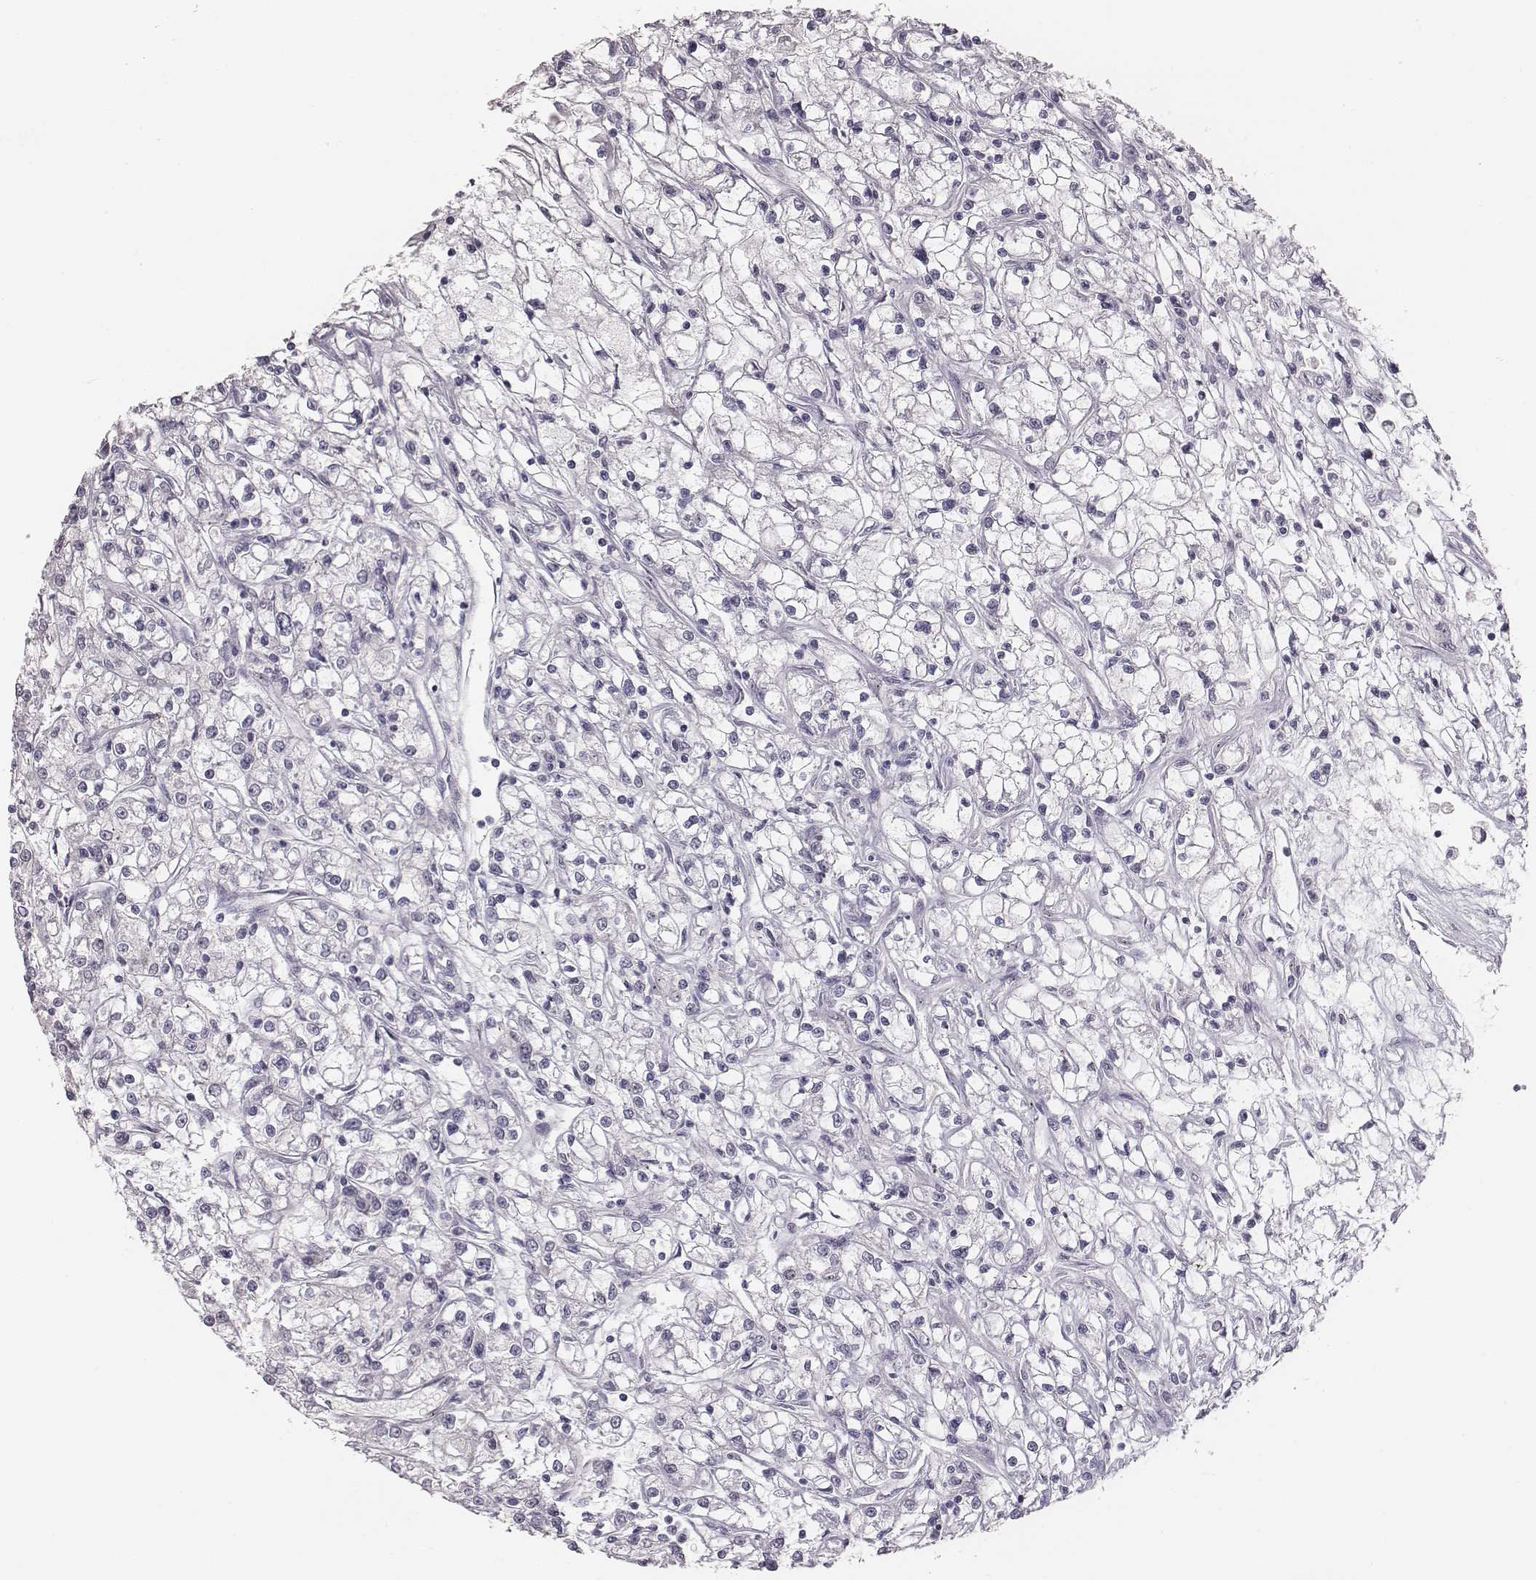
{"staining": {"intensity": "negative", "quantity": "none", "location": "none"}, "tissue": "renal cancer", "cell_type": "Tumor cells", "image_type": "cancer", "snomed": [{"axis": "morphology", "description": "Adenocarcinoma, NOS"}, {"axis": "topography", "description": "Kidney"}], "caption": "The photomicrograph displays no significant expression in tumor cells of renal adenocarcinoma.", "gene": "NIFK", "patient": {"sex": "female", "age": 59}}